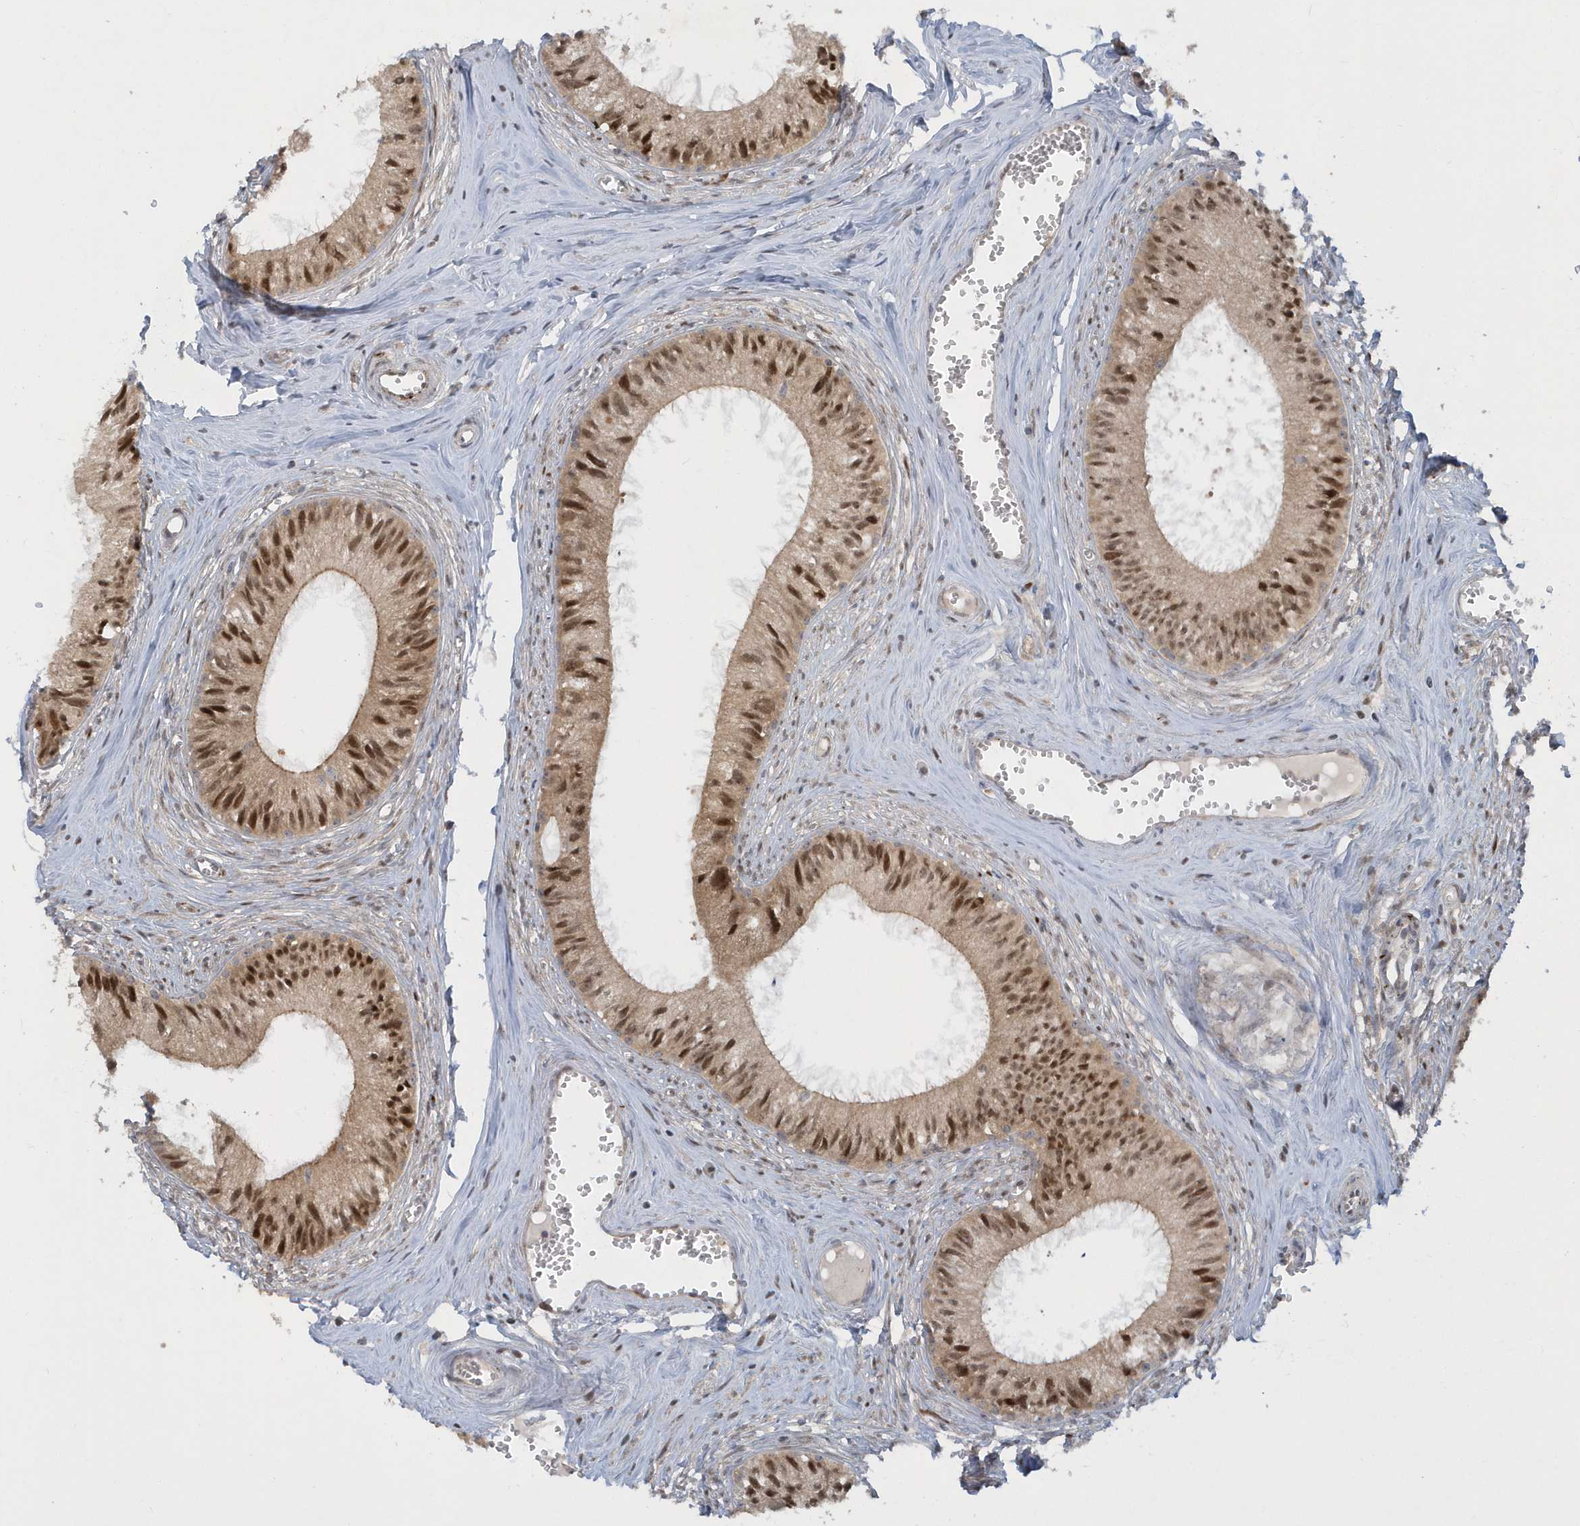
{"staining": {"intensity": "moderate", "quantity": ">75%", "location": "cytoplasmic/membranous,nuclear"}, "tissue": "epididymis", "cell_type": "Glandular cells", "image_type": "normal", "snomed": [{"axis": "morphology", "description": "Normal tissue, NOS"}, {"axis": "topography", "description": "Epididymis"}], "caption": "This is a photomicrograph of immunohistochemistry staining of benign epididymis, which shows moderate staining in the cytoplasmic/membranous,nuclear of glandular cells.", "gene": "ATG4A", "patient": {"sex": "male", "age": 36}}